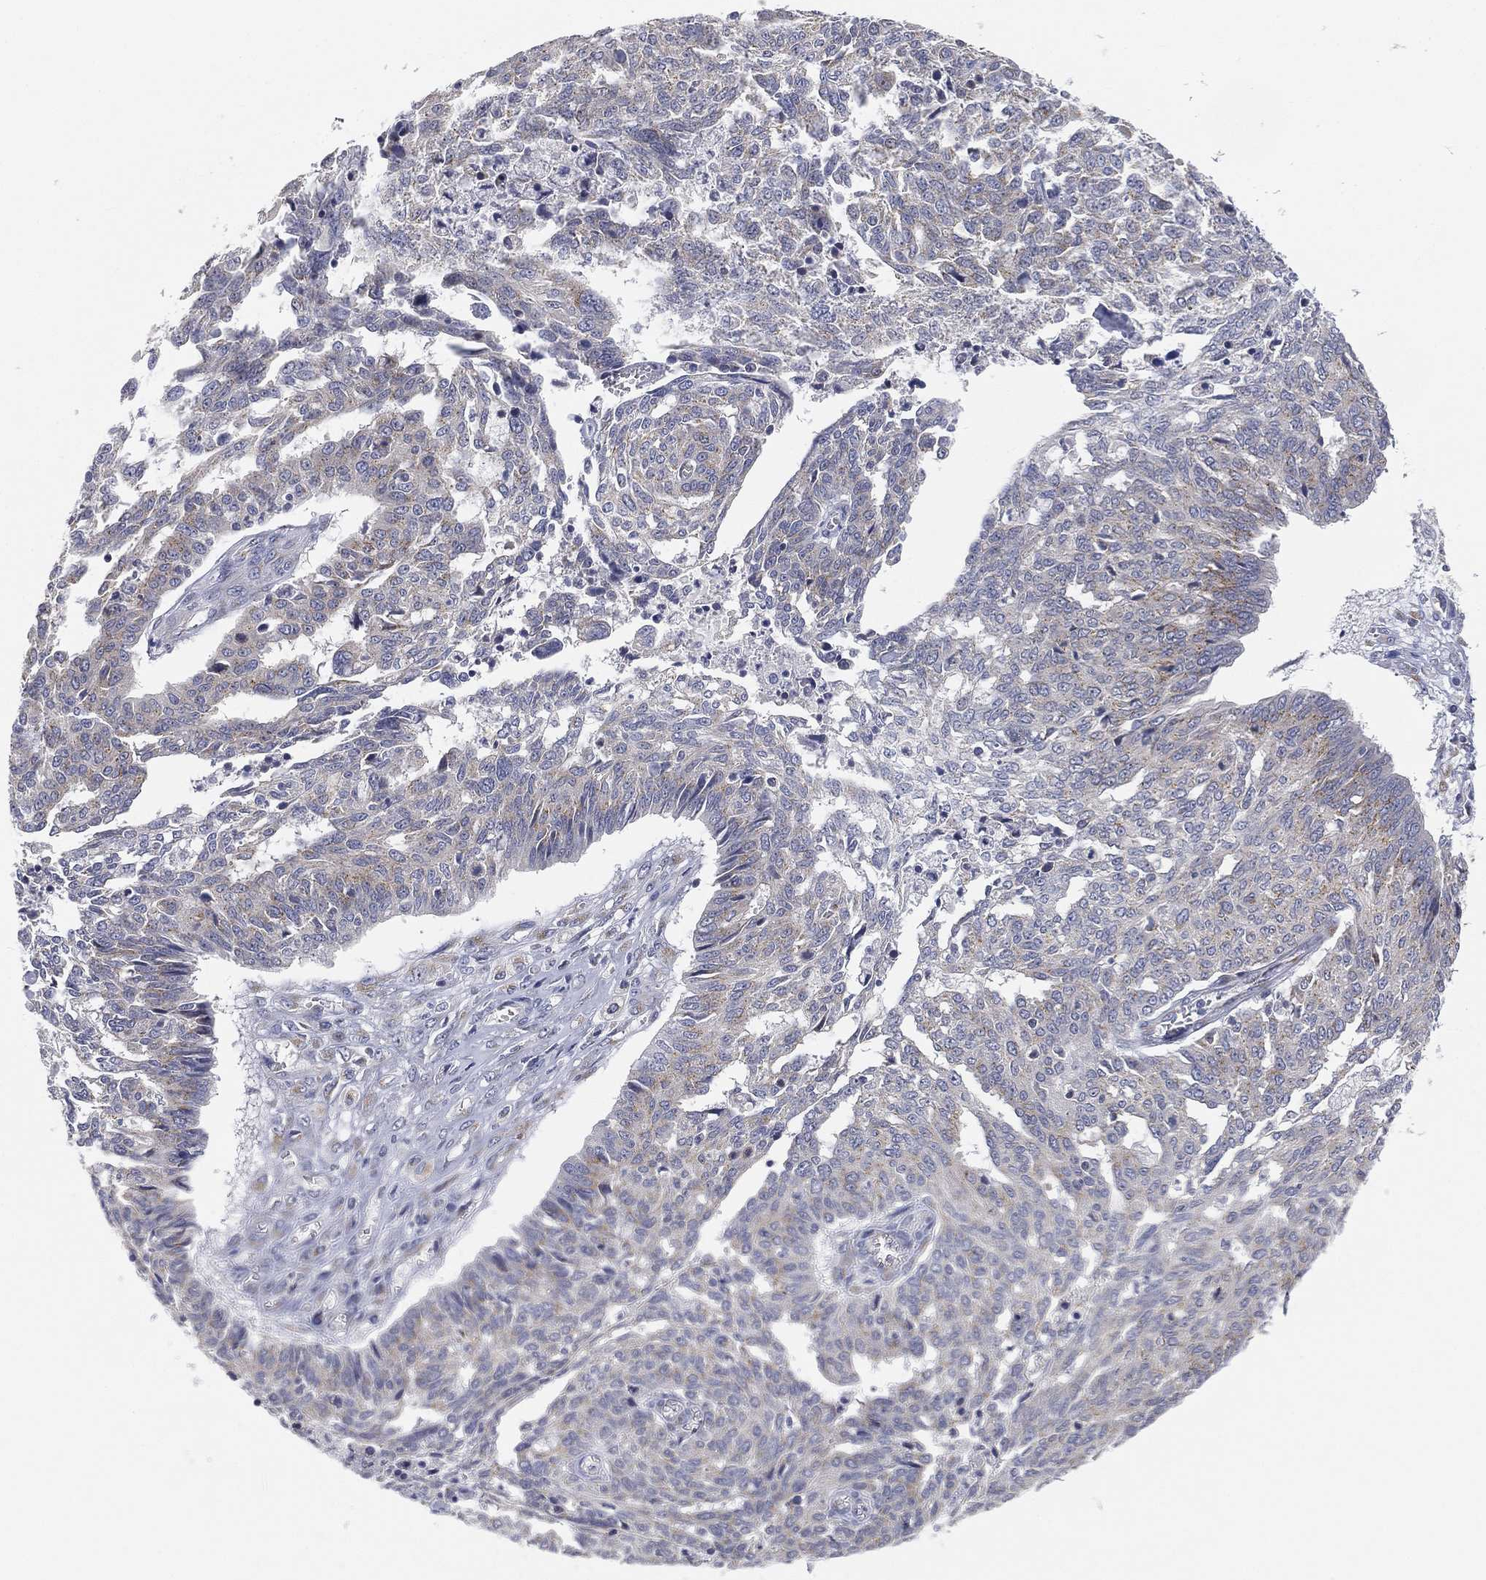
{"staining": {"intensity": "weak", "quantity": "<25%", "location": "cytoplasmic/membranous"}, "tissue": "ovarian cancer", "cell_type": "Tumor cells", "image_type": "cancer", "snomed": [{"axis": "morphology", "description": "Cystadenocarcinoma, serous, NOS"}, {"axis": "topography", "description": "Ovary"}], "caption": "Immunohistochemistry (IHC) histopathology image of neoplastic tissue: human serous cystadenocarcinoma (ovarian) stained with DAB demonstrates no significant protein positivity in tumor cells.", "gene": "TICAM1", "patient": {"sex": "female", "age": 67}}